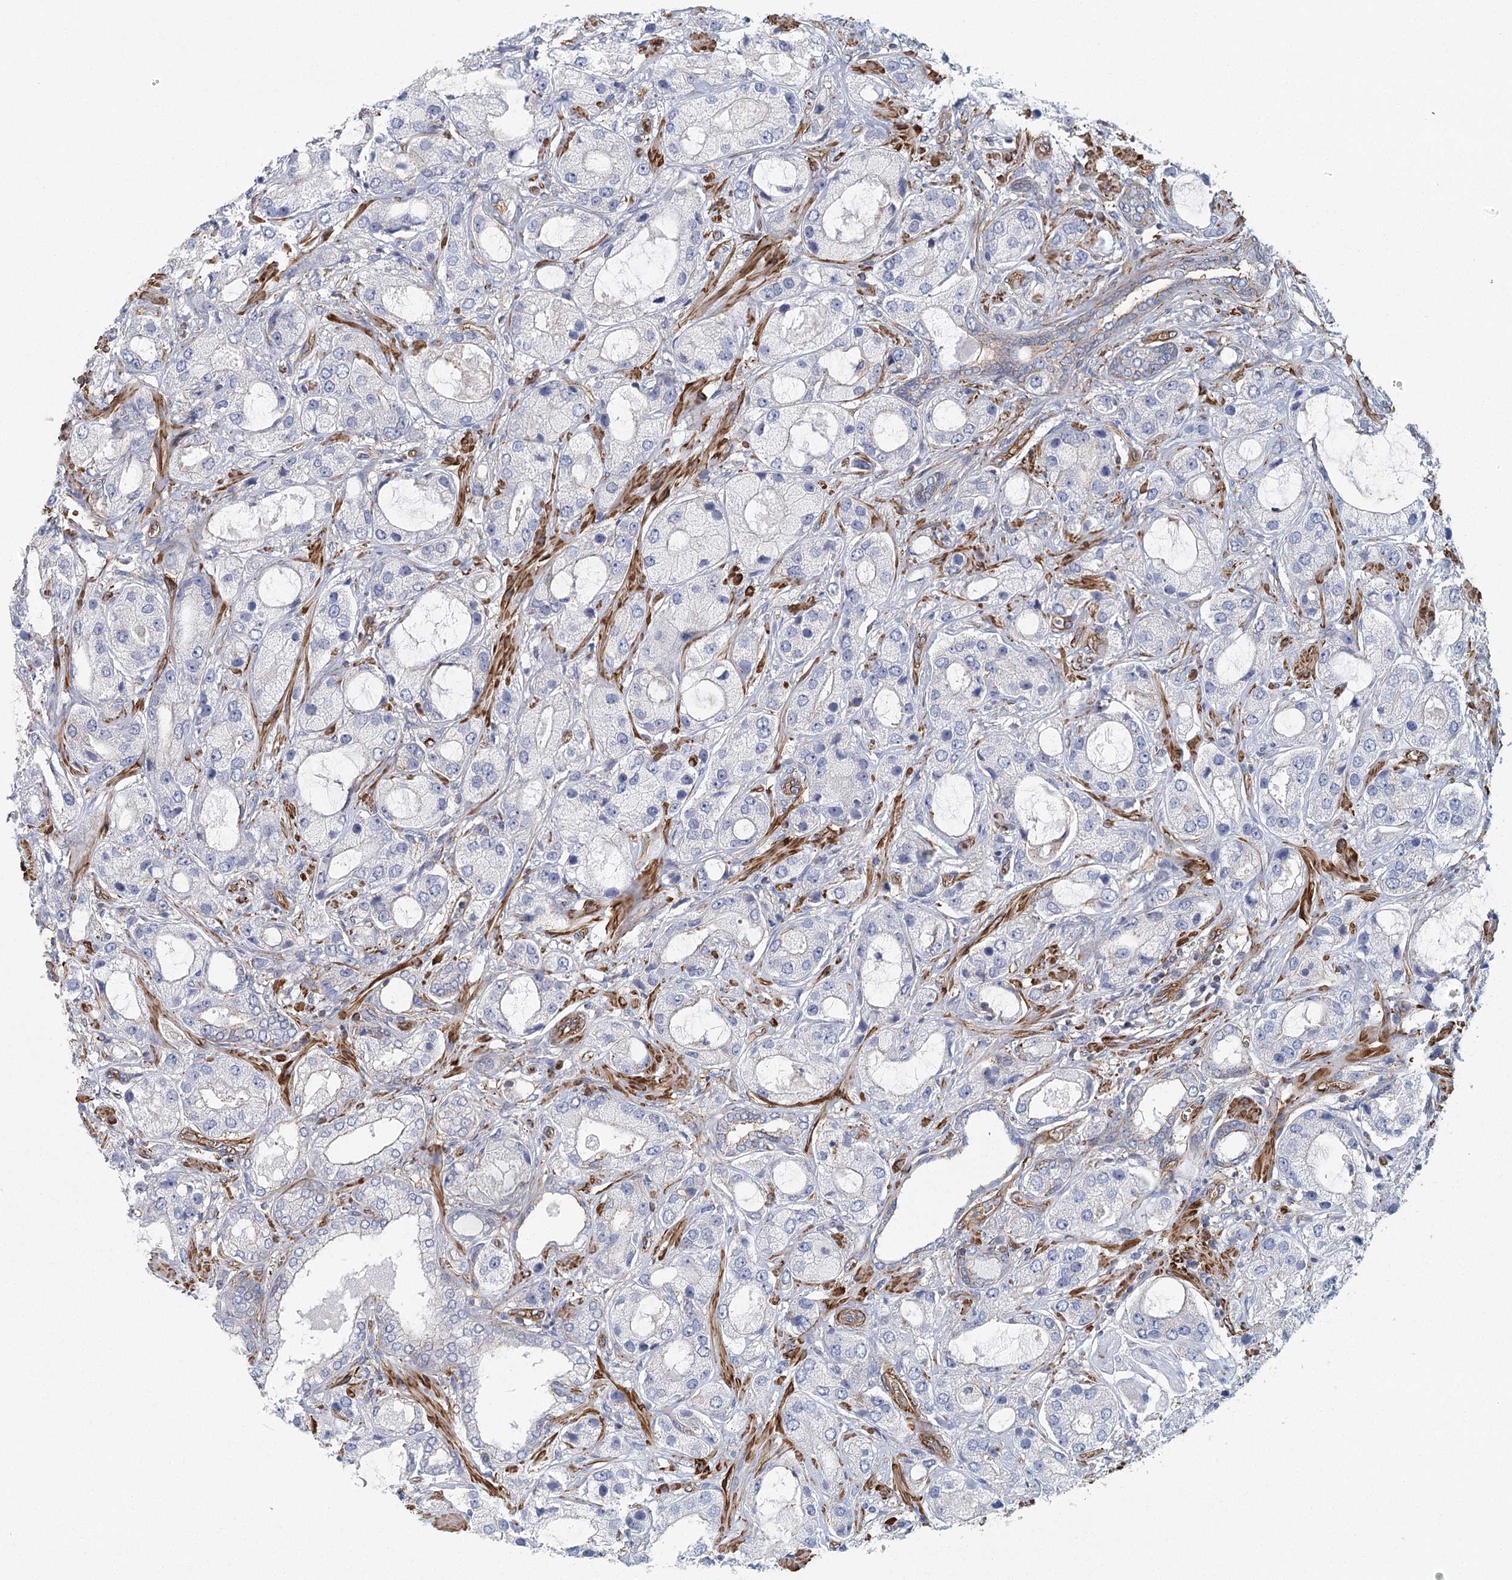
{"staining": {"intensity": "negative", "quantity": "none", "location": "none"}, "tissue": "prostate cancer", "cell_type": "Tumor cells", "image_type": "cancer", "snomed": [{"axis": "morphology", "description": "Normal tissue, NOS"}, {"axis": "morphology", "description": "Adenocarcinoma, High grade"}, {"axis": "topography", "description": "Prostate"}, {"axis": "topography", "description": "Peripheral nerve tissue"}], "caption": "Prostate cancer stained for a protein using immunohistochemistry (IHC) displays no positivity tumor cells.", "gene": "IFT46", "patient": {"sex": "male", "age": 59}}